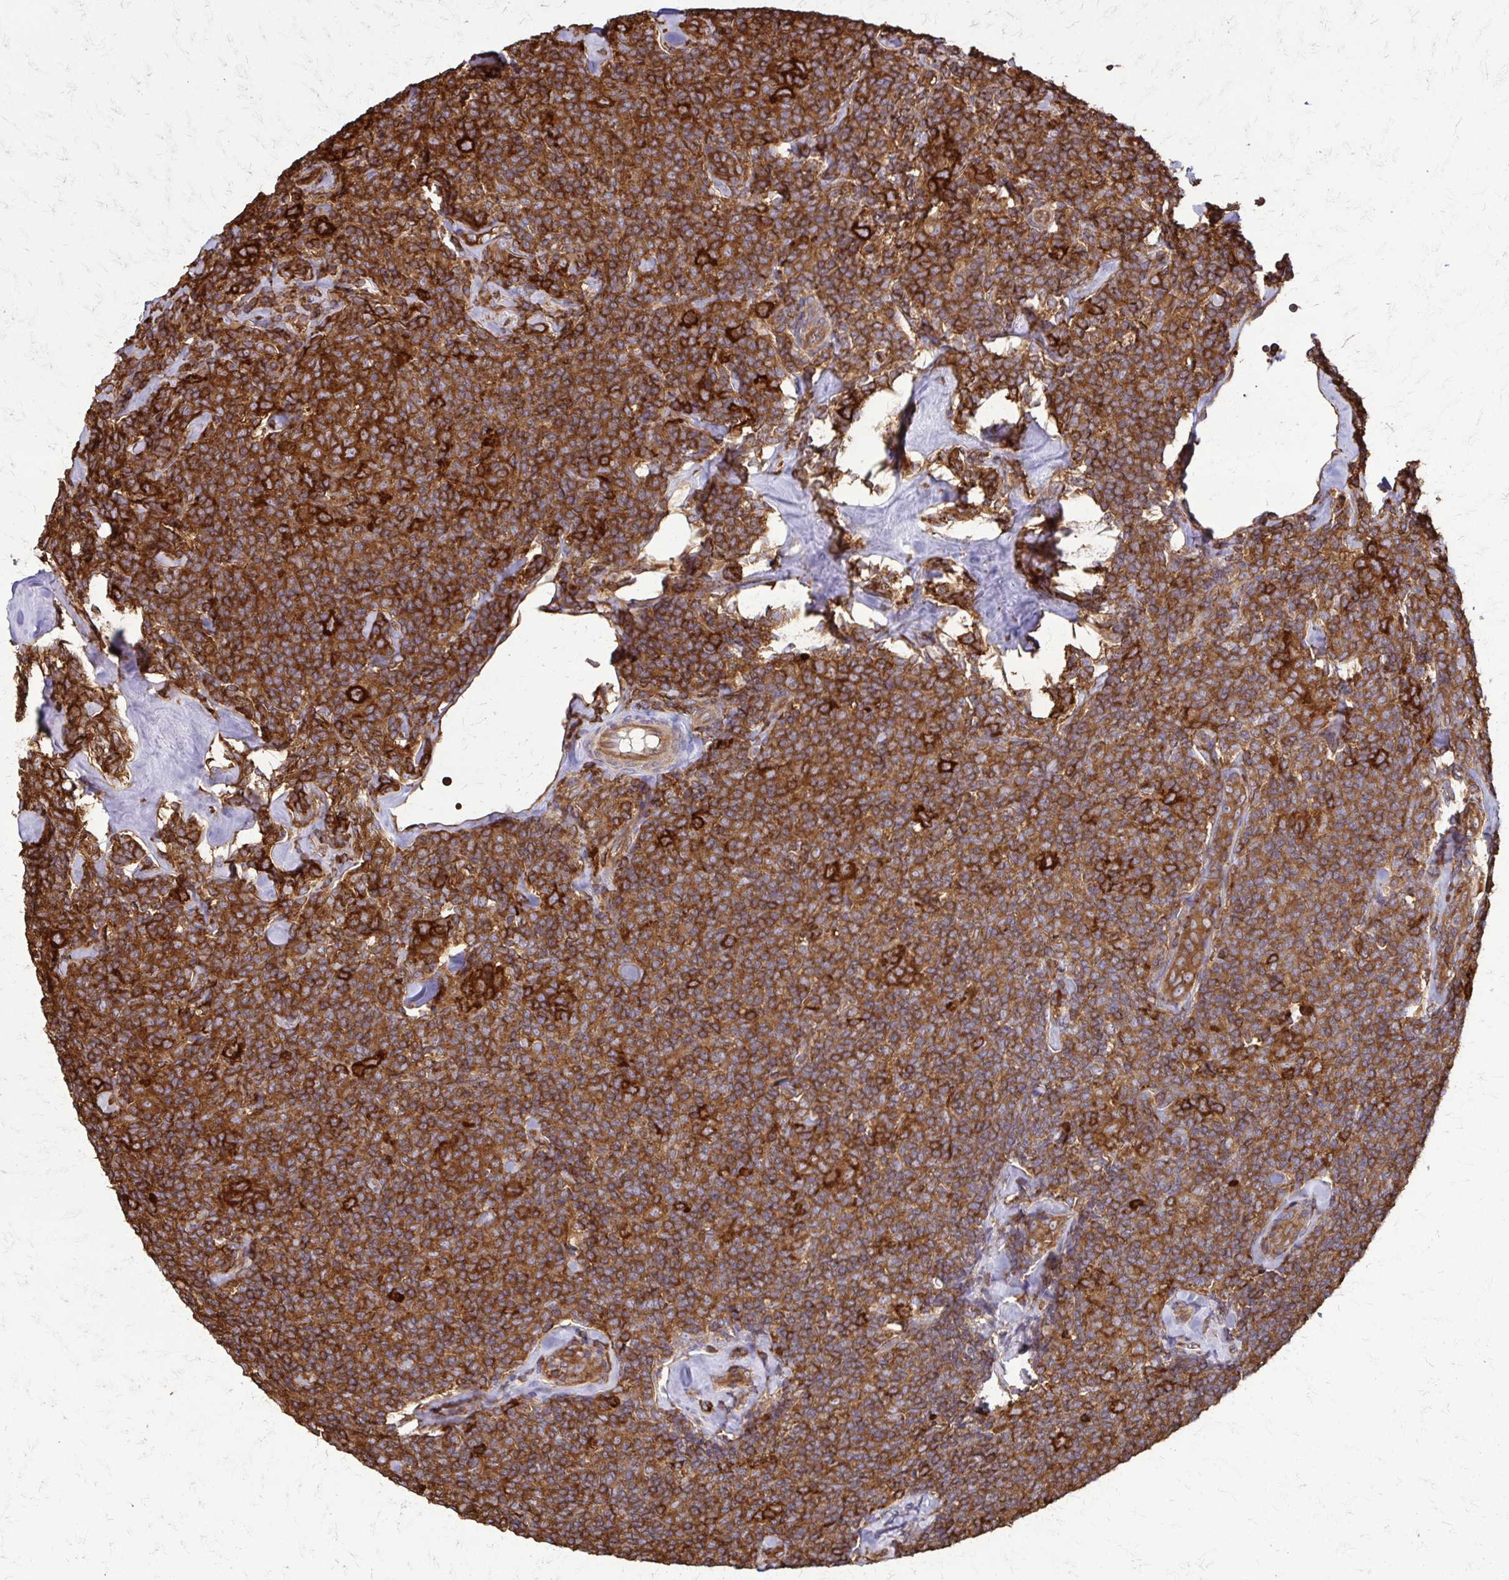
{"staining": {"intensity": "strong", "quantity": ">75%", "location": "cytoplasmic/membranous"}, "tissue": "lymphoma", "cell_type": "Tumor cells", "image_type": "cancer", "snomed": [{"axis": "morphology", "description": "Malignant lymphoma, non-Hodgkin's type, Low grade"}, {"axis": "topography", "description": "Lymph node"}], "caption": "A high-resolution histopathology image shows IHC staining of lymphoma, which exhibits strong cytoplasmic/membranous positivity in about >75% of tumor cells.", "gene": "EEF2", "patient": {"sex": "female", "age": 56}}